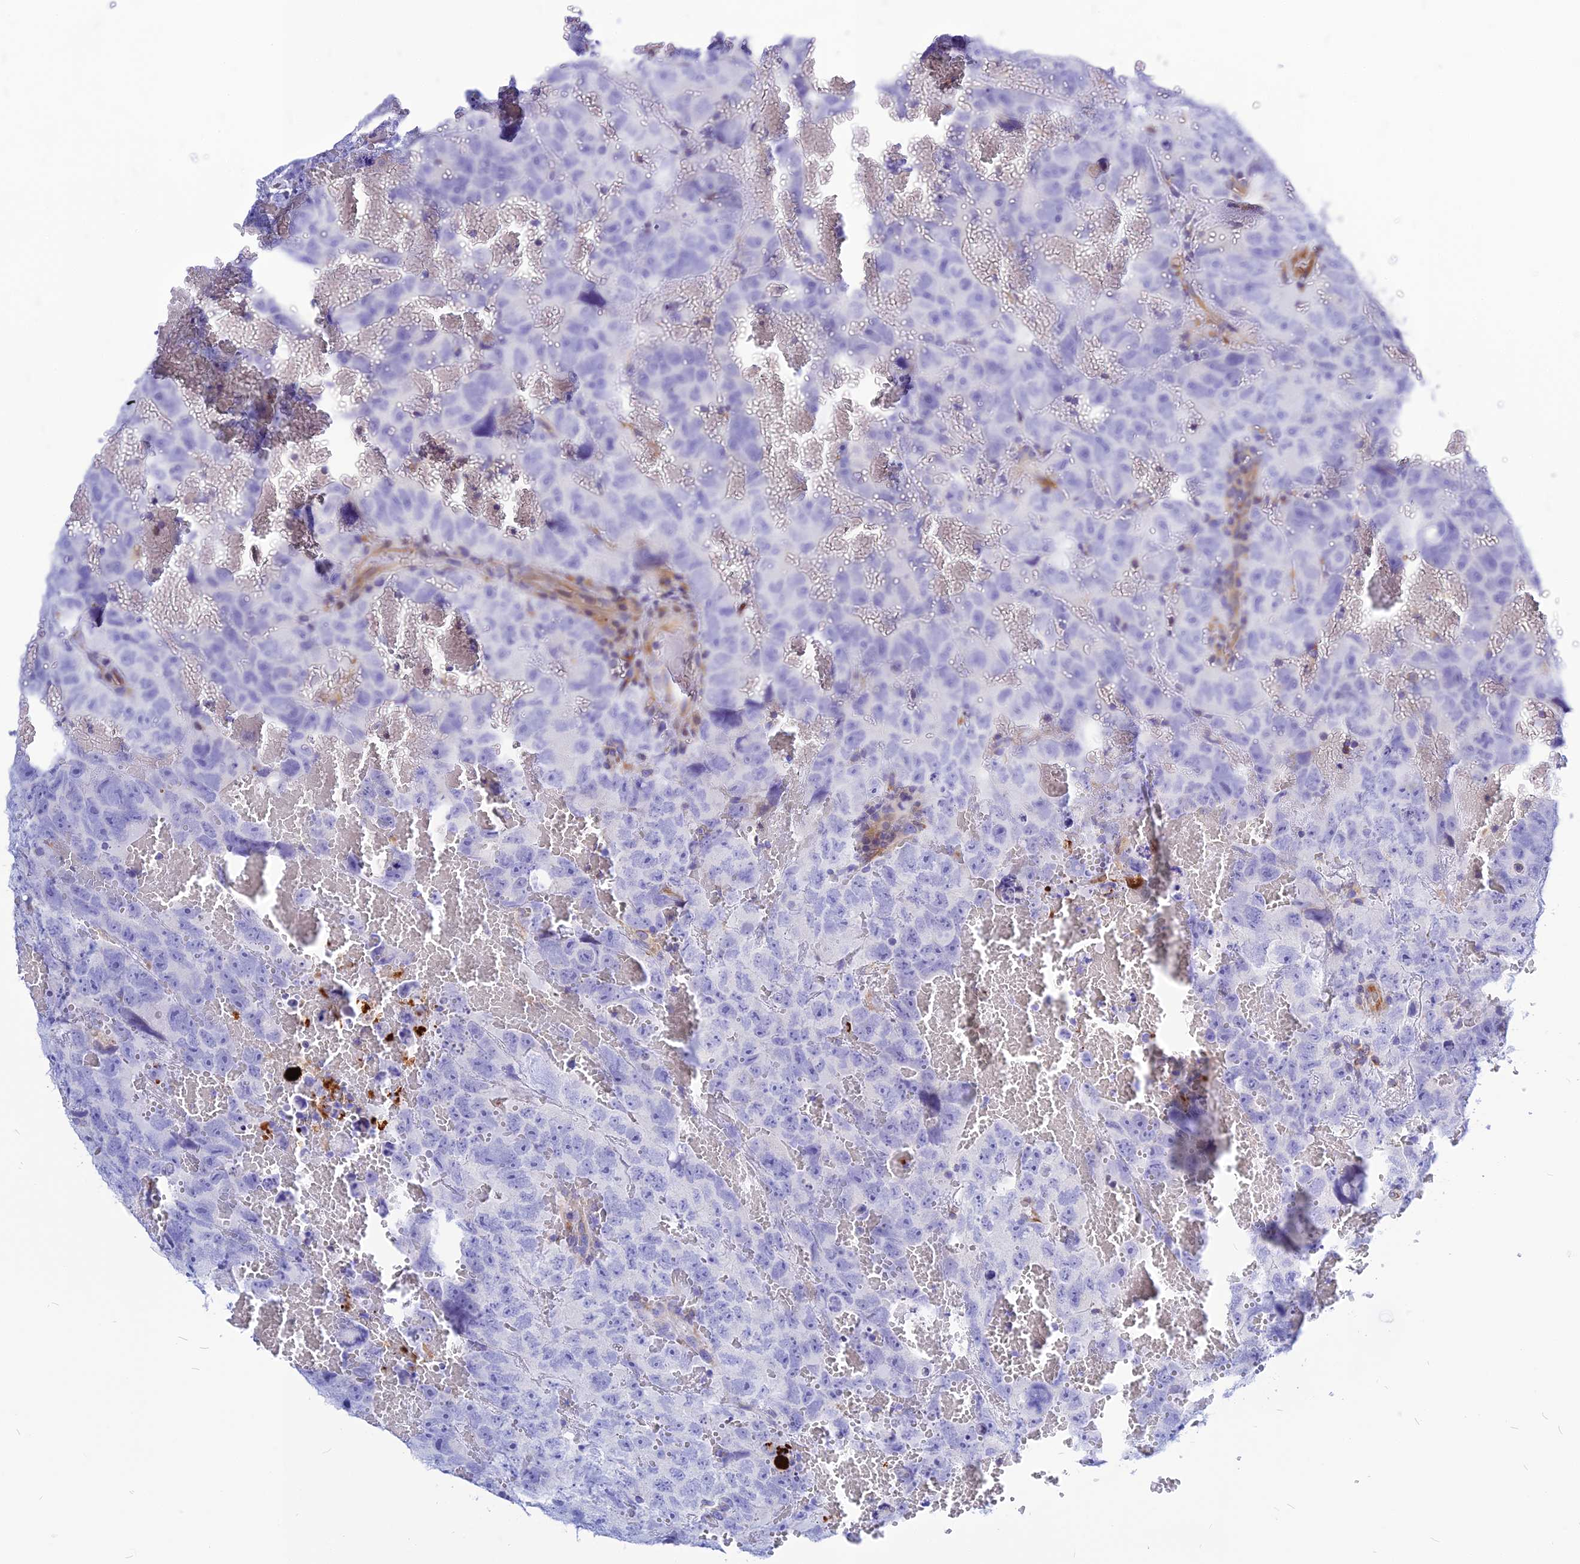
{"staining": {"intensity": "negative", "quantity": "none", "location": "none"}, "tissue": "testis cancer", "cell_type": "Tumor cells", "image_type": "cancer", "snomed": [{"axis": "morphology", "description": "Carcinoma, Embryonal, NOS"}, {"axis": "topography", "description": "Testis"}], "caption": "Tumor cells are negative for brown protein staining in testis cancer (embryonal carcinoma). Nuclei are stained in blue.", "gene": "CNOT6", "patient": {"sex": "male", "age": 45}}